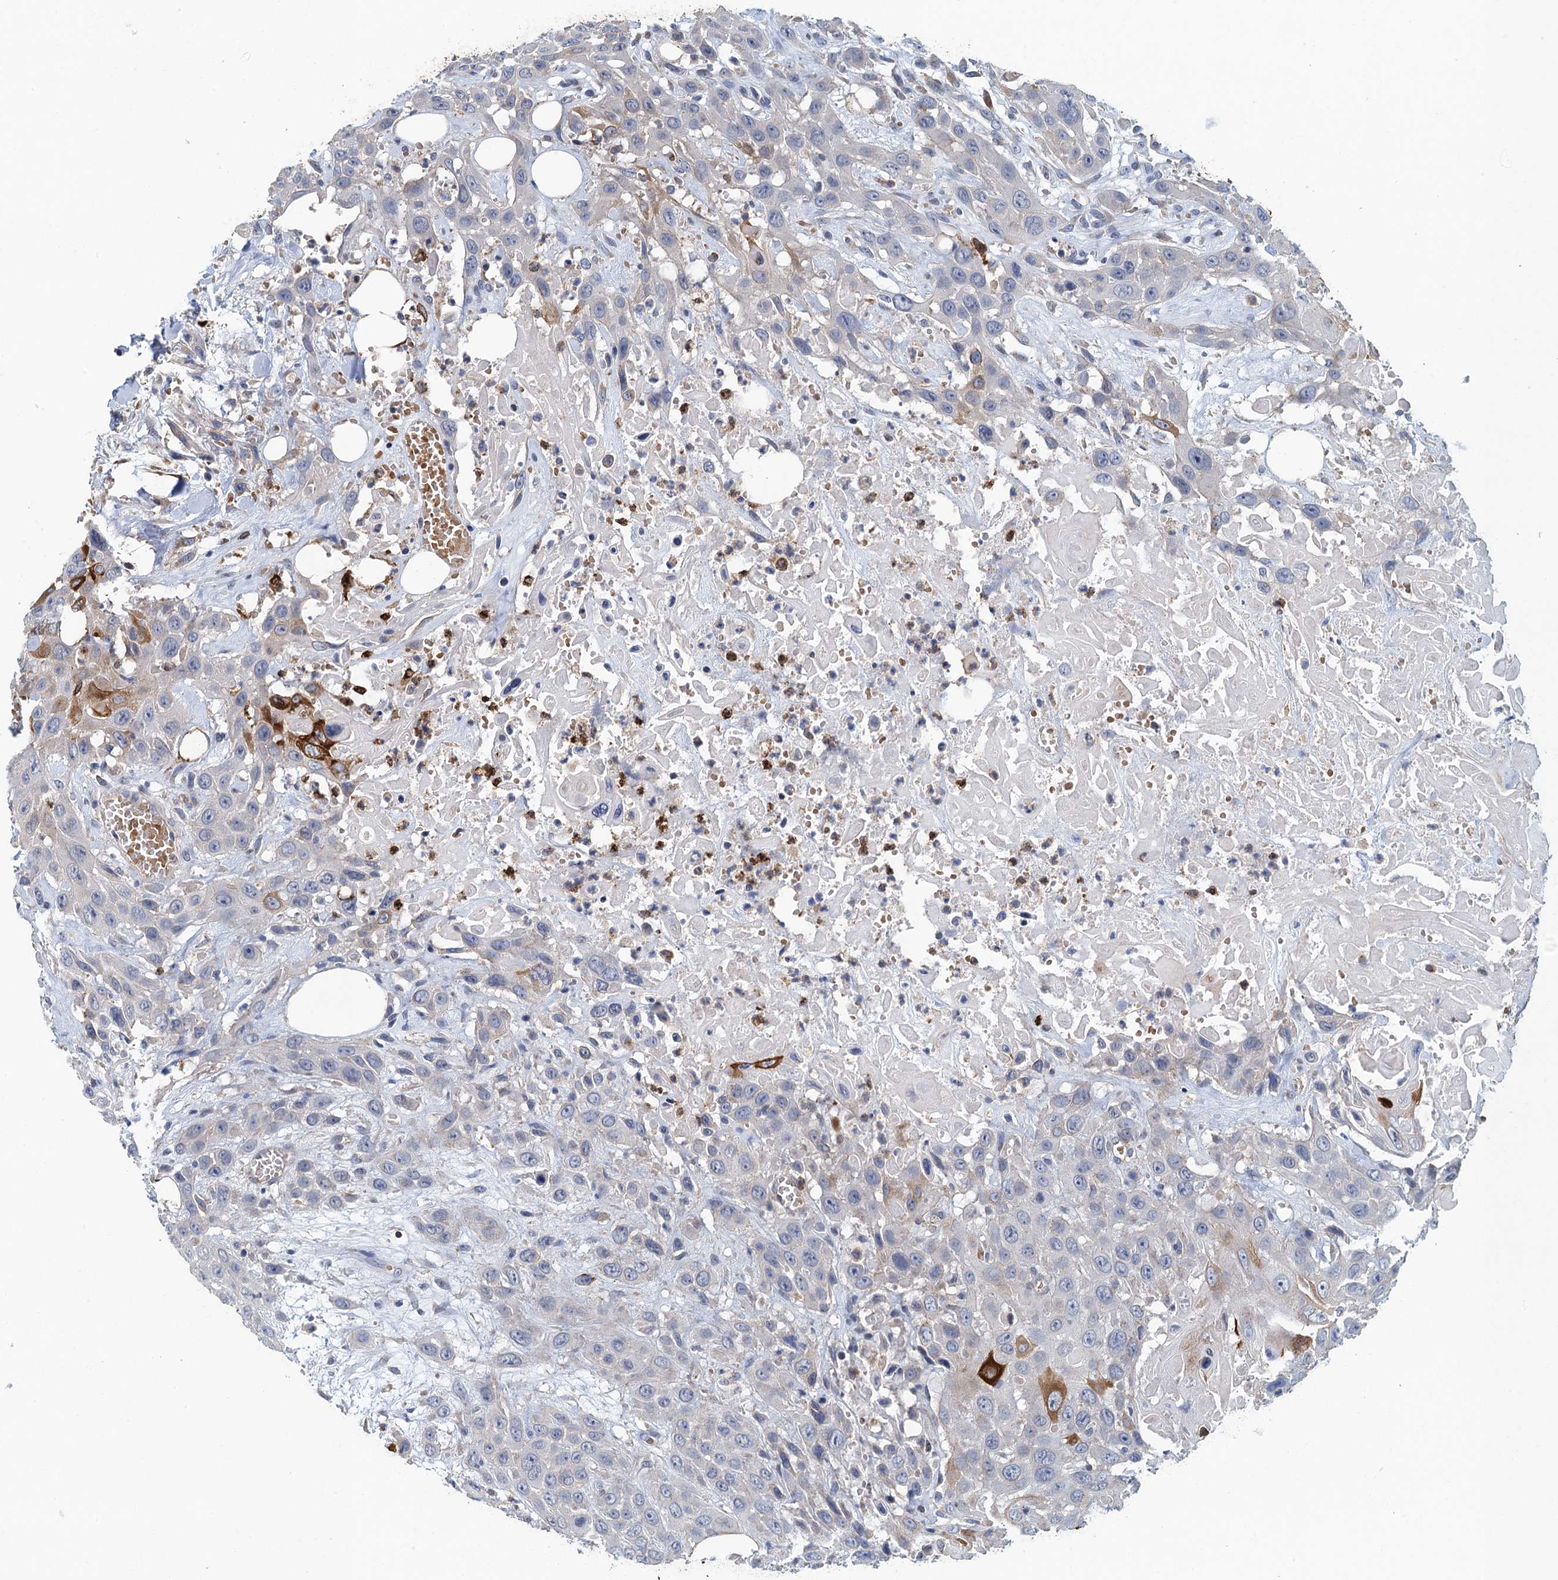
{"staining": {"intensity": "strong", "quantity": "<25%", "location": "cytoplasmic/membranous"}, "tissue": "head and neck cancer", "cell_type": "Tumor cells", "image_type": "cancer", "snomed": [{"axis": "morphology", "description": "Squamous cell carcinoma, NOS"}, {"axis": "topography", "description": "Head-Neck"}], "caption": "Immunohistochemistry of human head and neck cancer displays medium levels of strong cytoplasmic/membranous positivity in about <25% of tumor cells.", "gene": "RSAD2", "patient": {"sex": "male", "age": 81}}